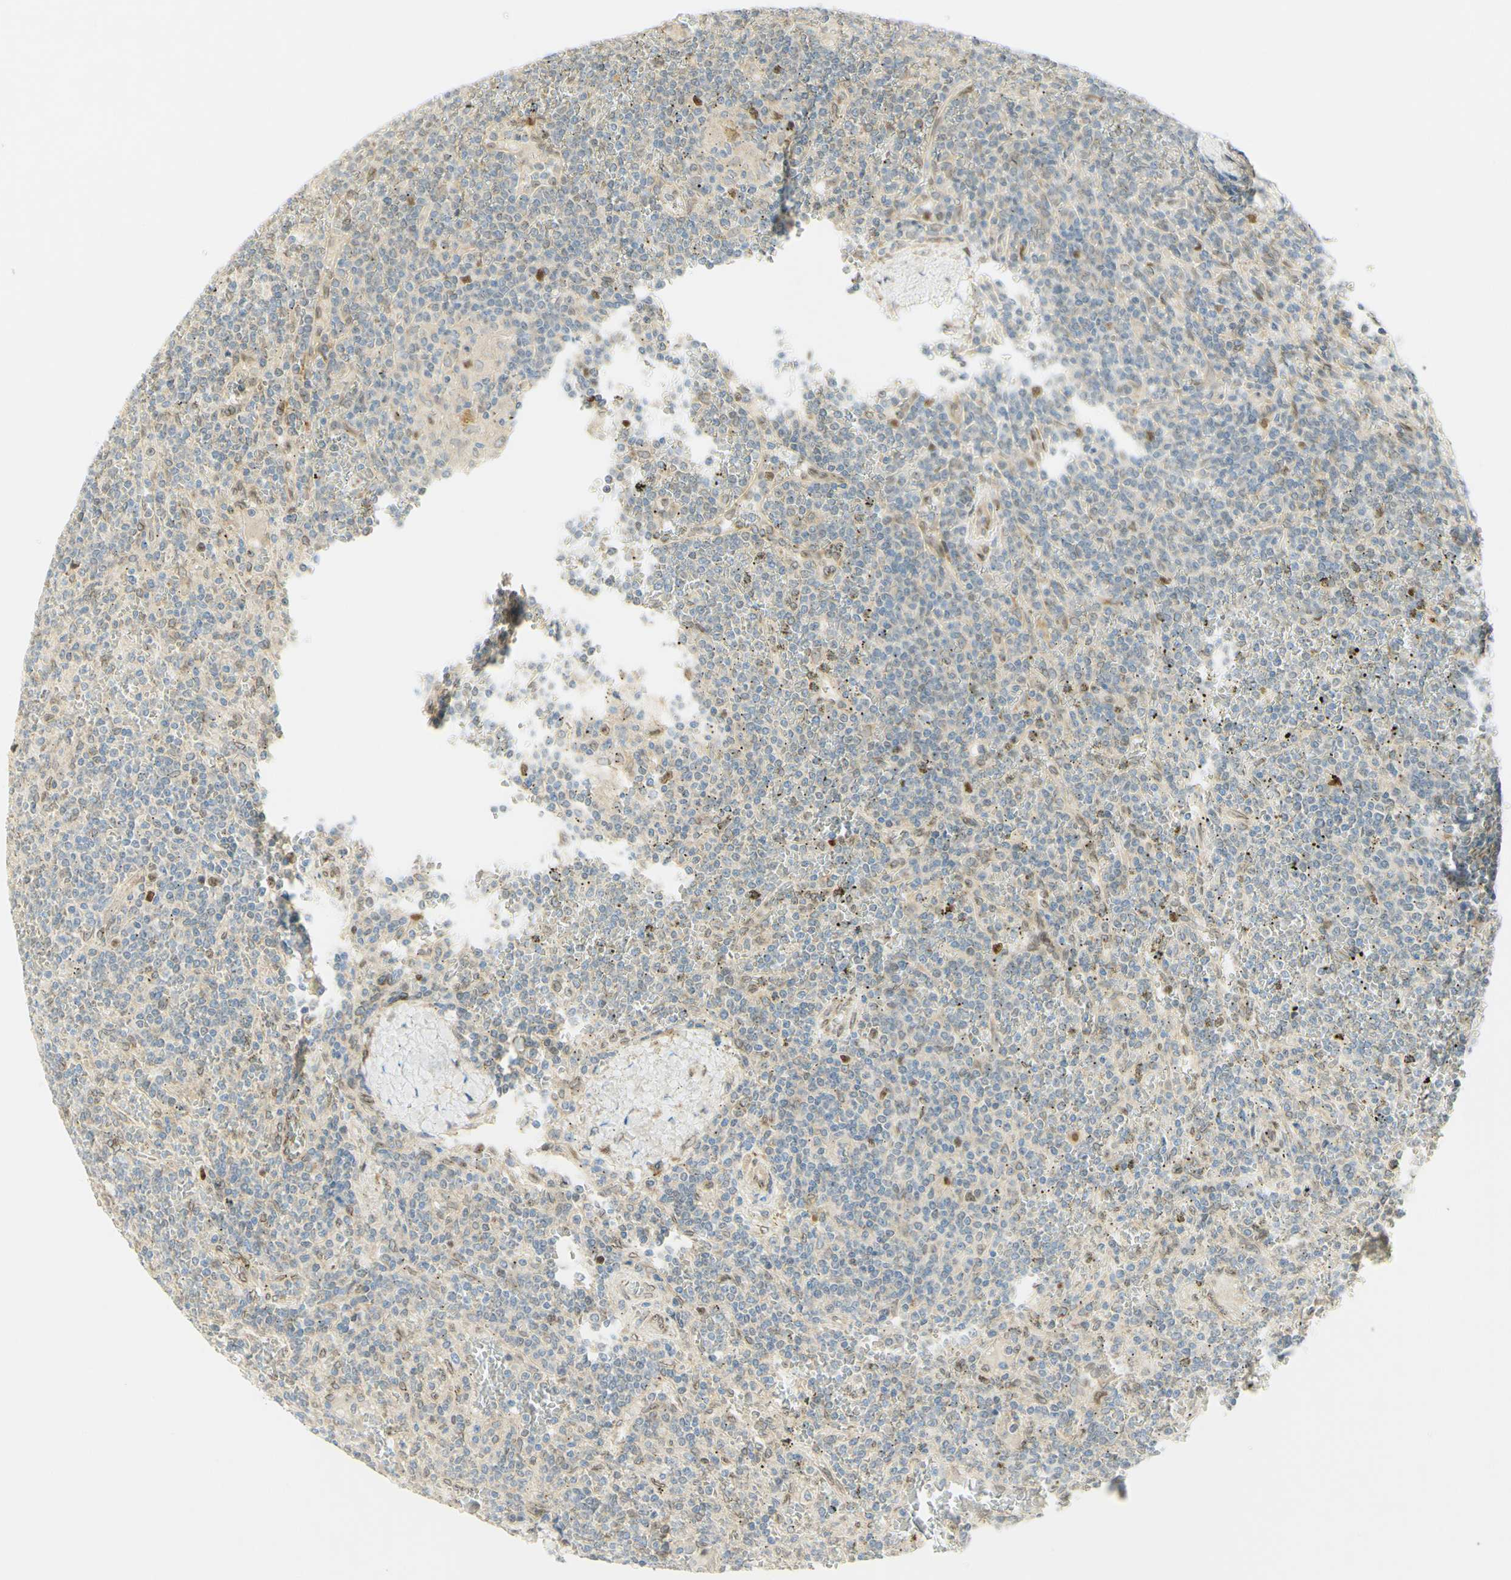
{"staining": {"intensity": "moderate", "quantity": "<25%", "location": "nuclear"}, "tissue": "lymphoma", "cell_type": "Tumor cells", "image_type": "cancer", "snomed": [{"axis": "morphology", "description": "Malignant lymphoma, non-Hodgkin's type, Low grade"}, {"axis": "topography", "description": "Spleen"}], "caption": "IHC photomicrograph of neoplastic tissue: human malignant lymphoma, non-Hodgkin's type (low-grade) stained using IHC shows low levels of moderate protein expression localized specifically in the nuclear of tumor cells, appearing as a nuclear brown color.", "gene": "E2F1", "patient": {"sex": "female", "age": 19}}